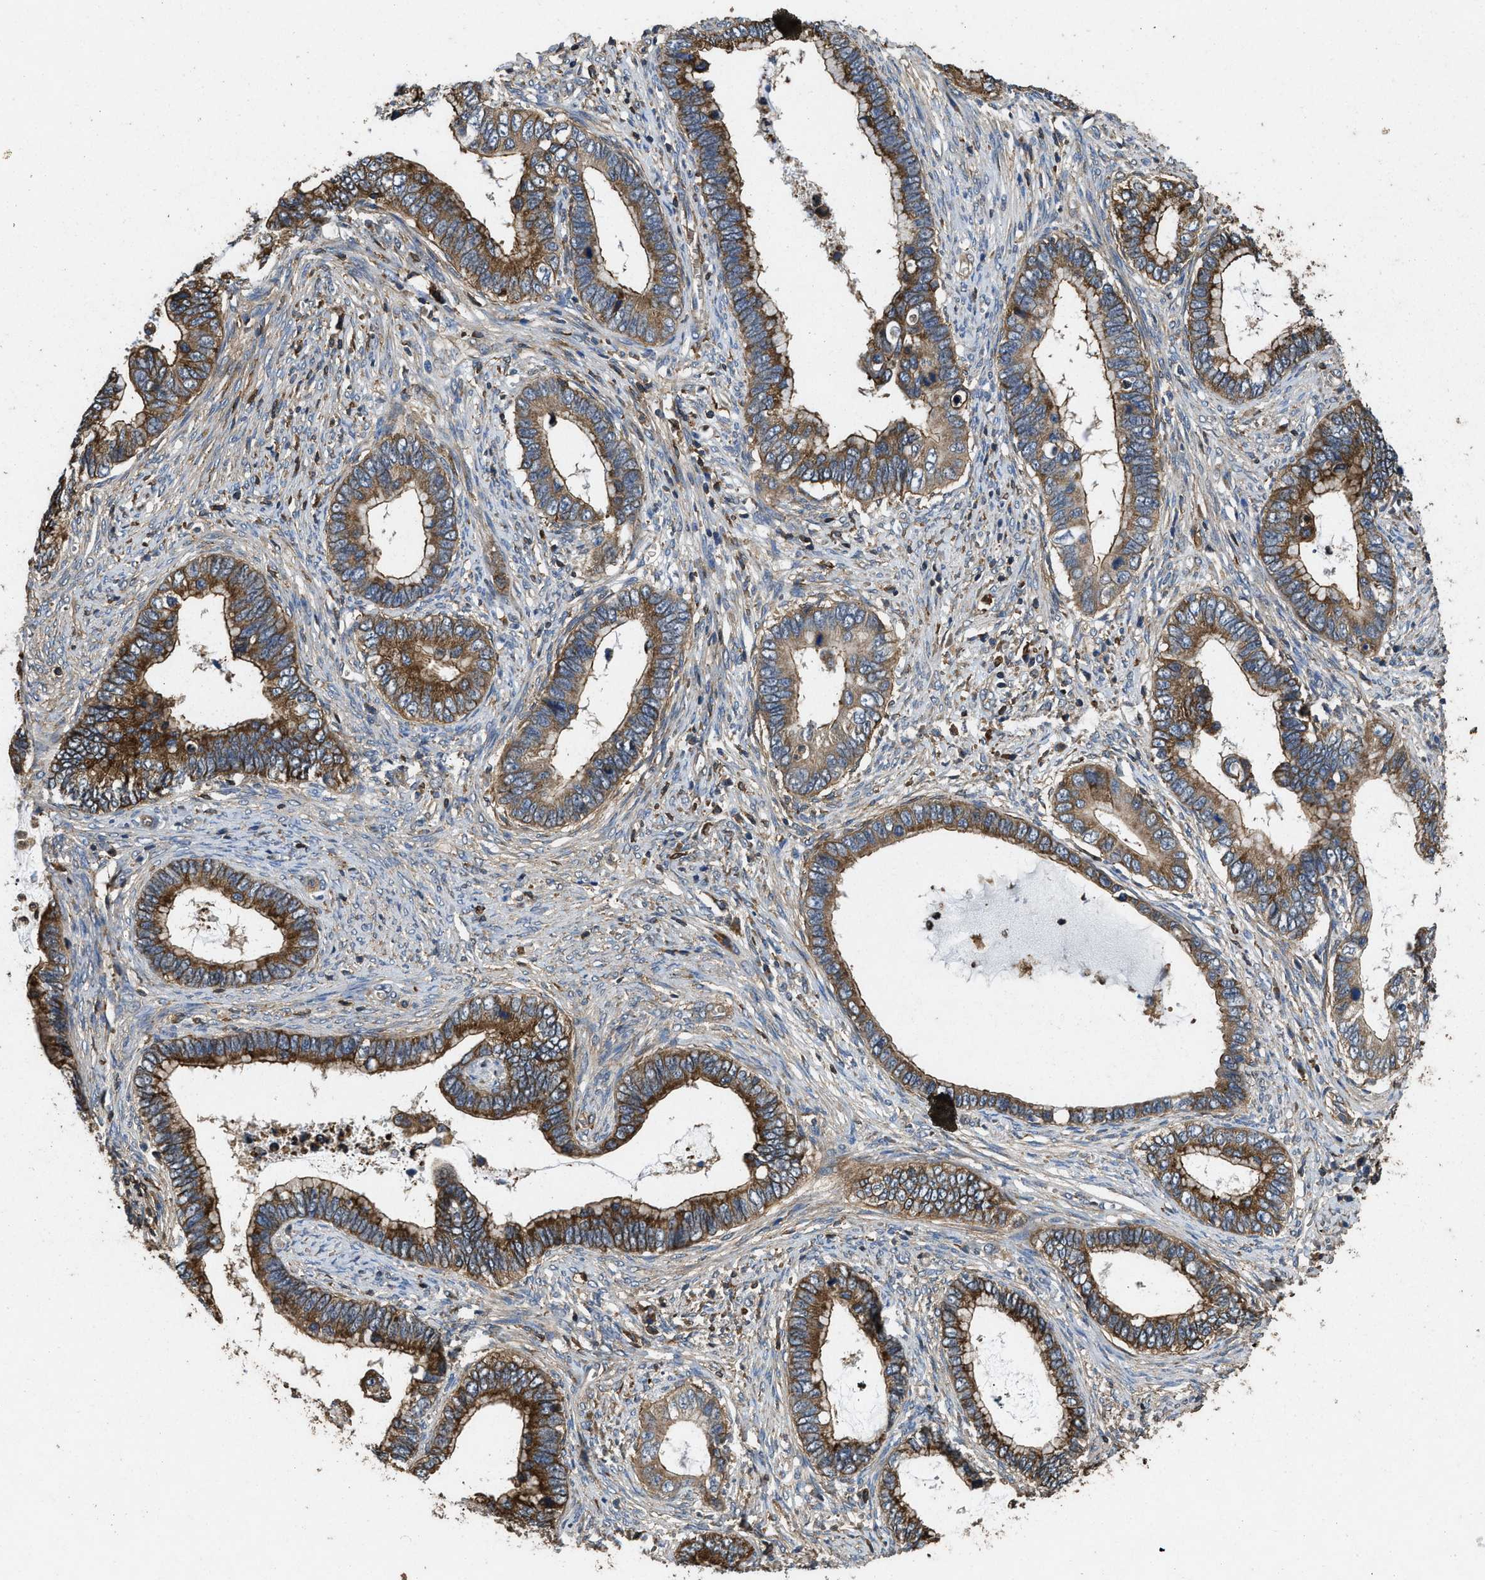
{"staining": {"intensity": "moderate", "quantity": ">75%", "location": "cytoplasmic/membranous"}, "tissue": "cervical cancer", "cell_type": "Tumor cells", "image_type": "cancer", "snomed": [{"axis": "morphology", "description": "Adenocarcinoma, NOS"}, {"axis": "topography", "description": "Cervix"}], "caption": "Immunohistochemistry (IHC) (DAB) staining of human cervical cancer shows moderate cytoplasmic/membranous protein staining in approximately >75% of tumor cells. (IHC, brightfield microscopy, high magnification).", "gene": "LINGO2", "patient": {"sex": "female", "age": 44}}